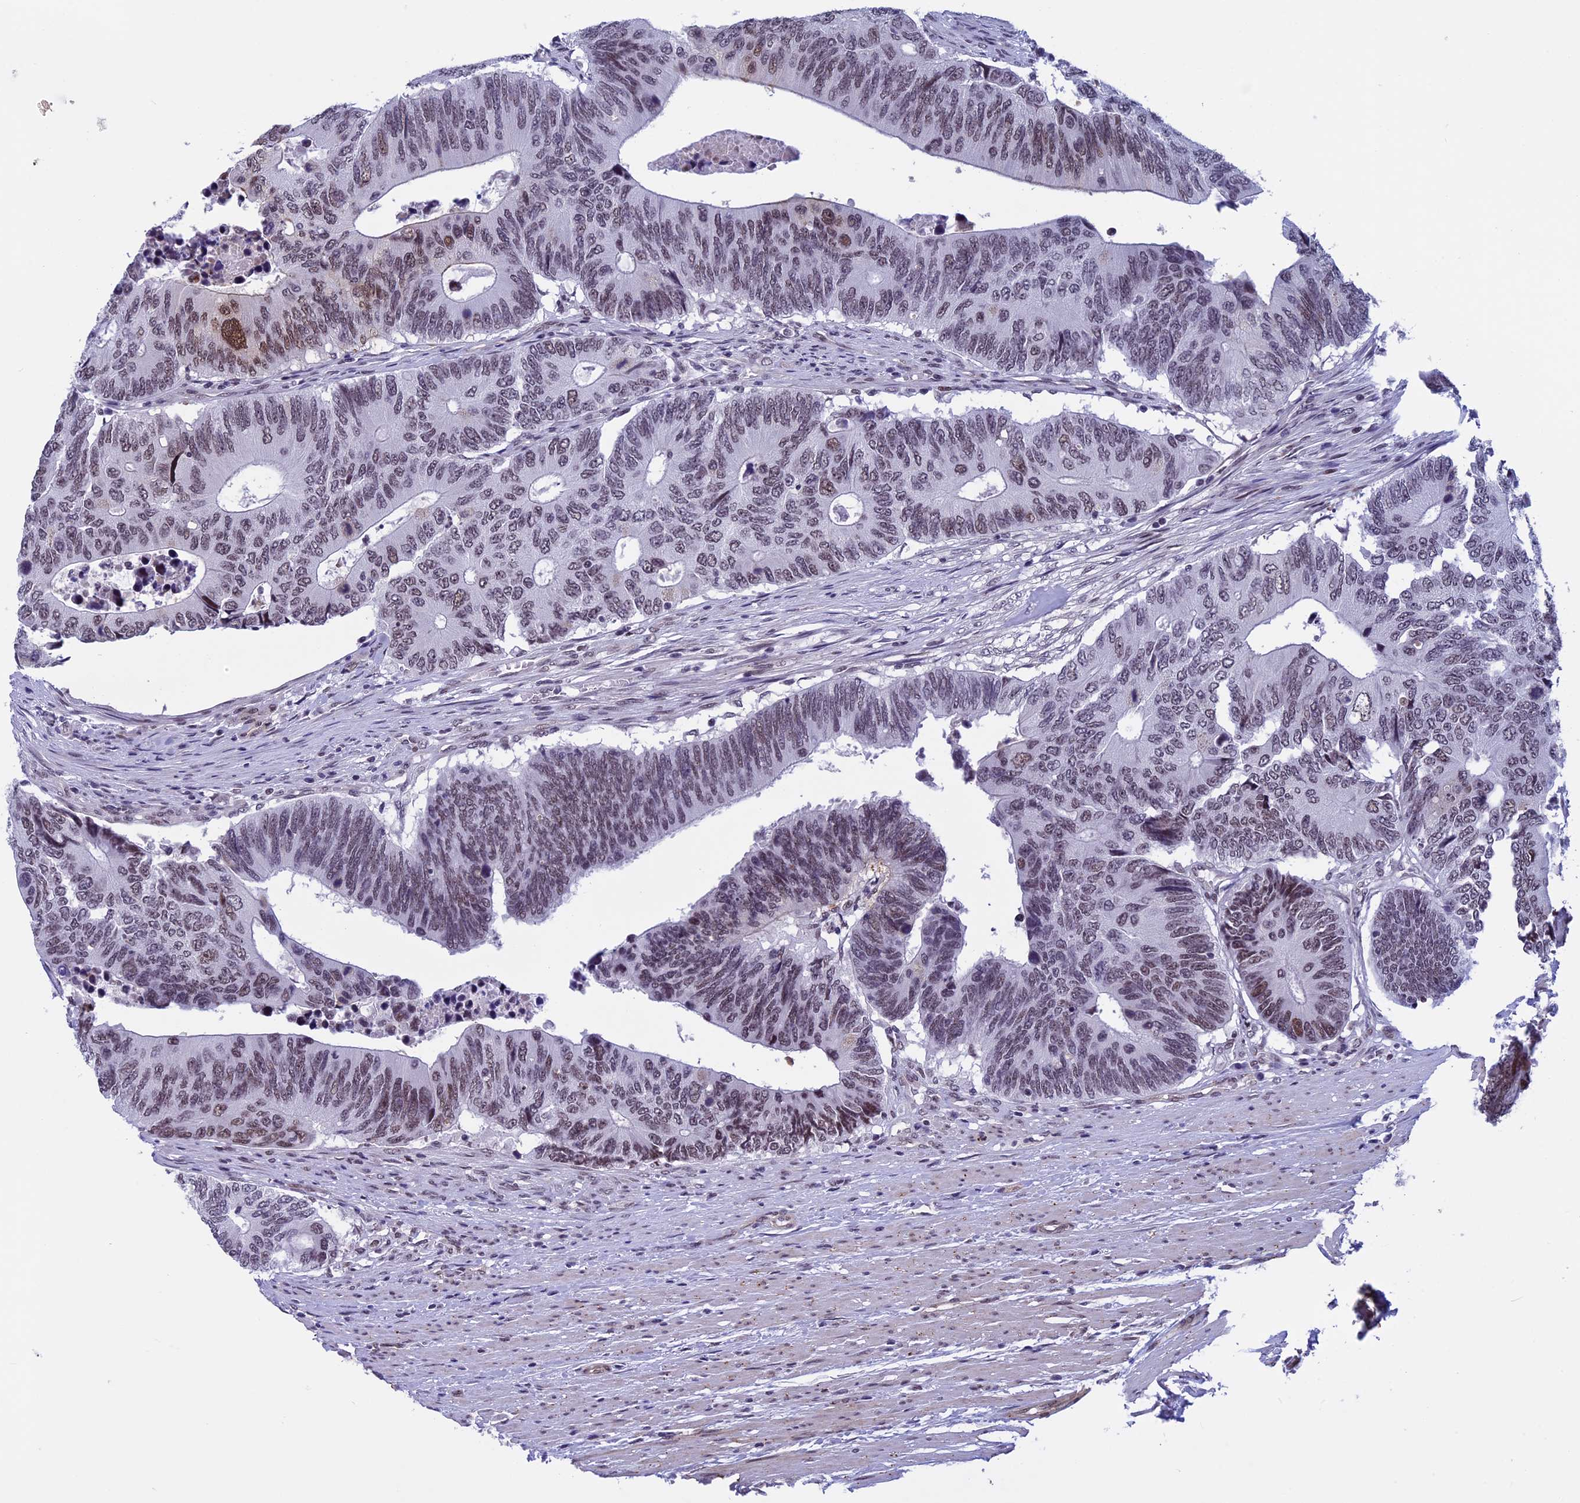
{"staining": {"intensity": "moderate", "quantity": "25%-75%", "location": "nuclear"}, "tissue": "colorectal cancer", "cell_type": "Tumor cells", "image_type": "cancer", "snomed": [{"axis": "morphology", "description": "Adenocarcinoma, NOS"}, {"axis": "topography", "description": "Colon"}], "caption": "Protein analysis of adenocarcinoma (colorectal) tissue reveals moderate nuclear expression in approximately 25%-75% of tumor cells. The protein is stained brown, and the nuclei are stained in blue (DAB (3,3'-diaminobenzidine) IHC with brightfield microscopy, high magnification).", "gene": "NIPBL", "patient": {"sex": "male", "age": 87}}